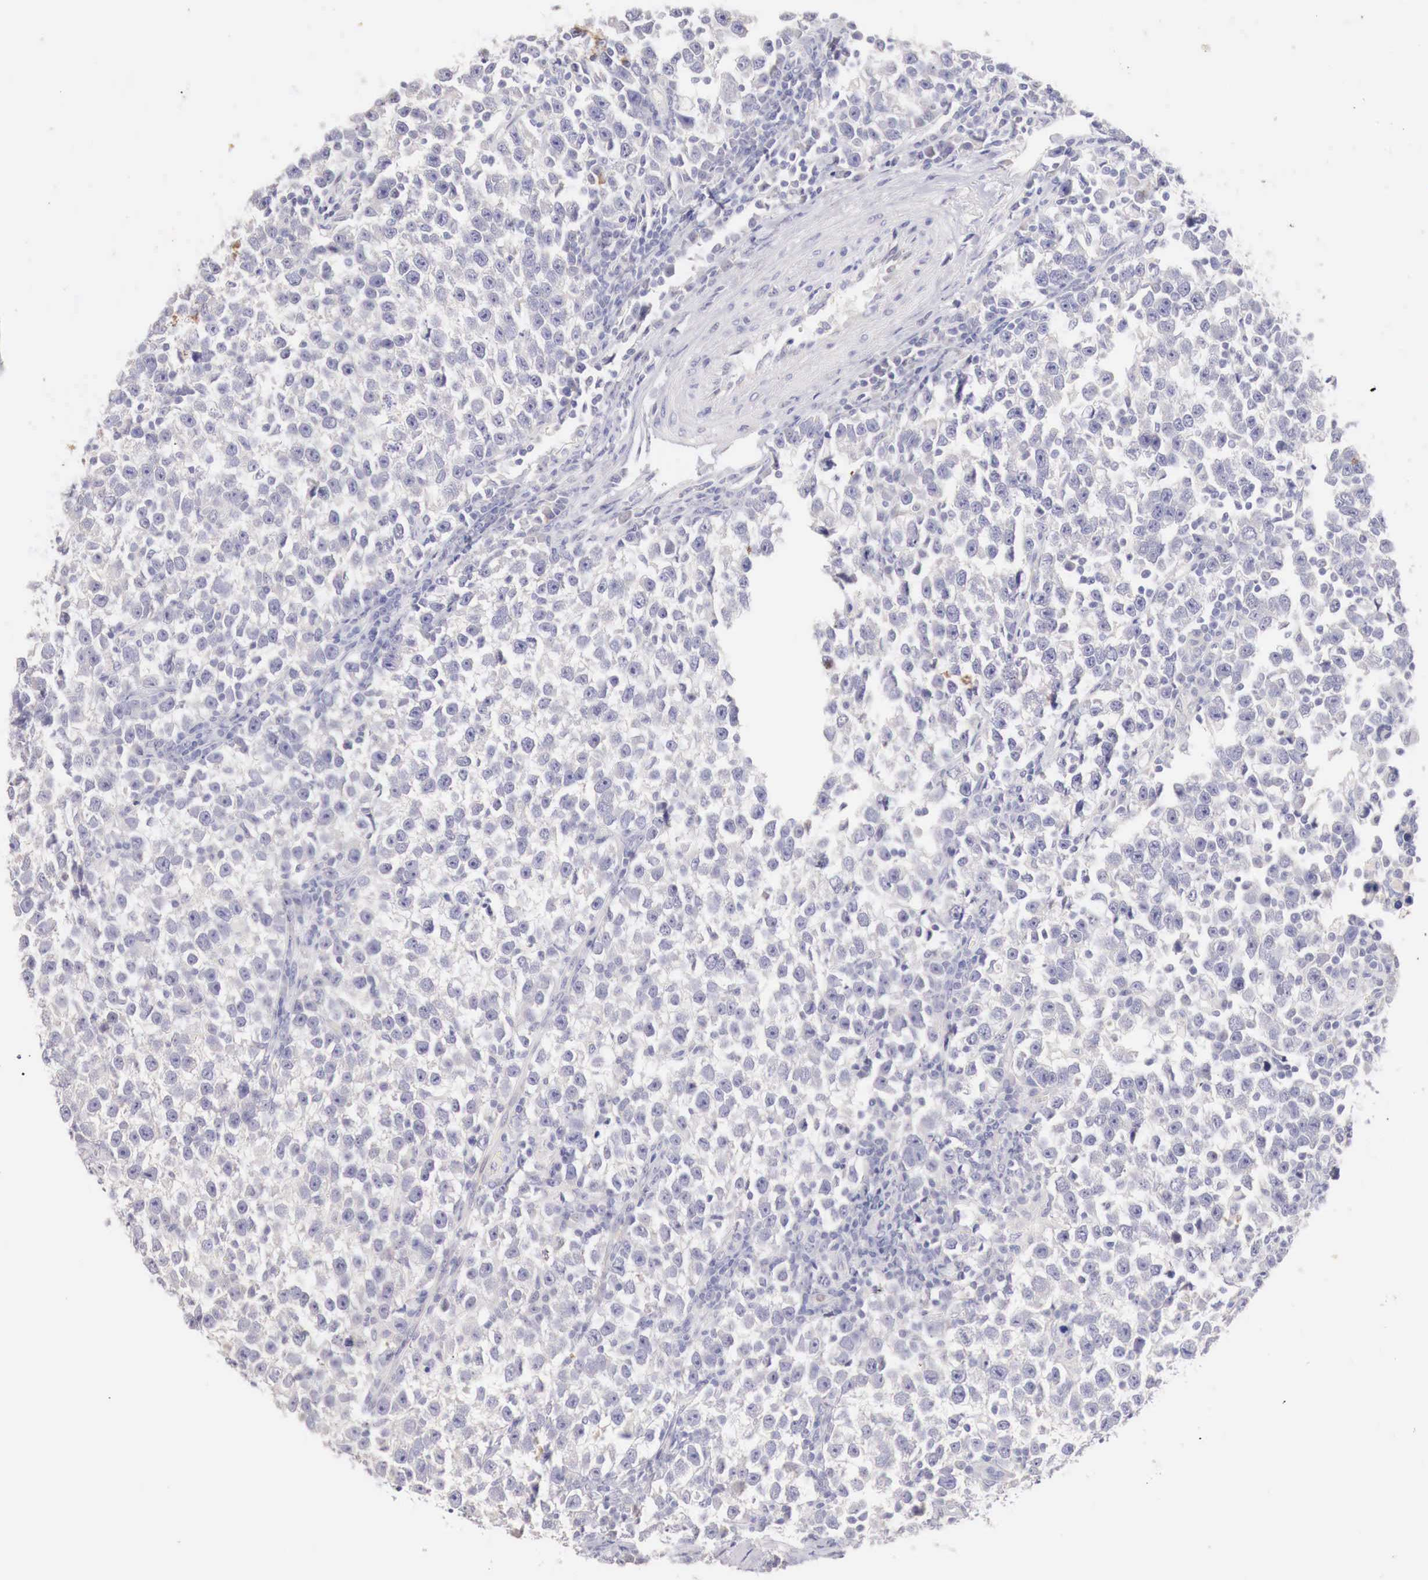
{"staining": {"intensity": "negative", "quantity": "none", "location": "none"}, "tissue": "testis cancer", "cell_type": "Tumor cells", "image_type": "cancer", "snomed": [{"axis": "morphology", "description": "Seminoma, NOS"}, {"axis": "topography", "description": "Testis"}], "caption": "DAB (3,3'-diaminobenzidine) immunohistochemical staining of human testis cancer (seminoma) demonstrates no significant positivity in tumor cells.", "gene": "ITIH6", "patient": {"sex": "male", "age": 43}}